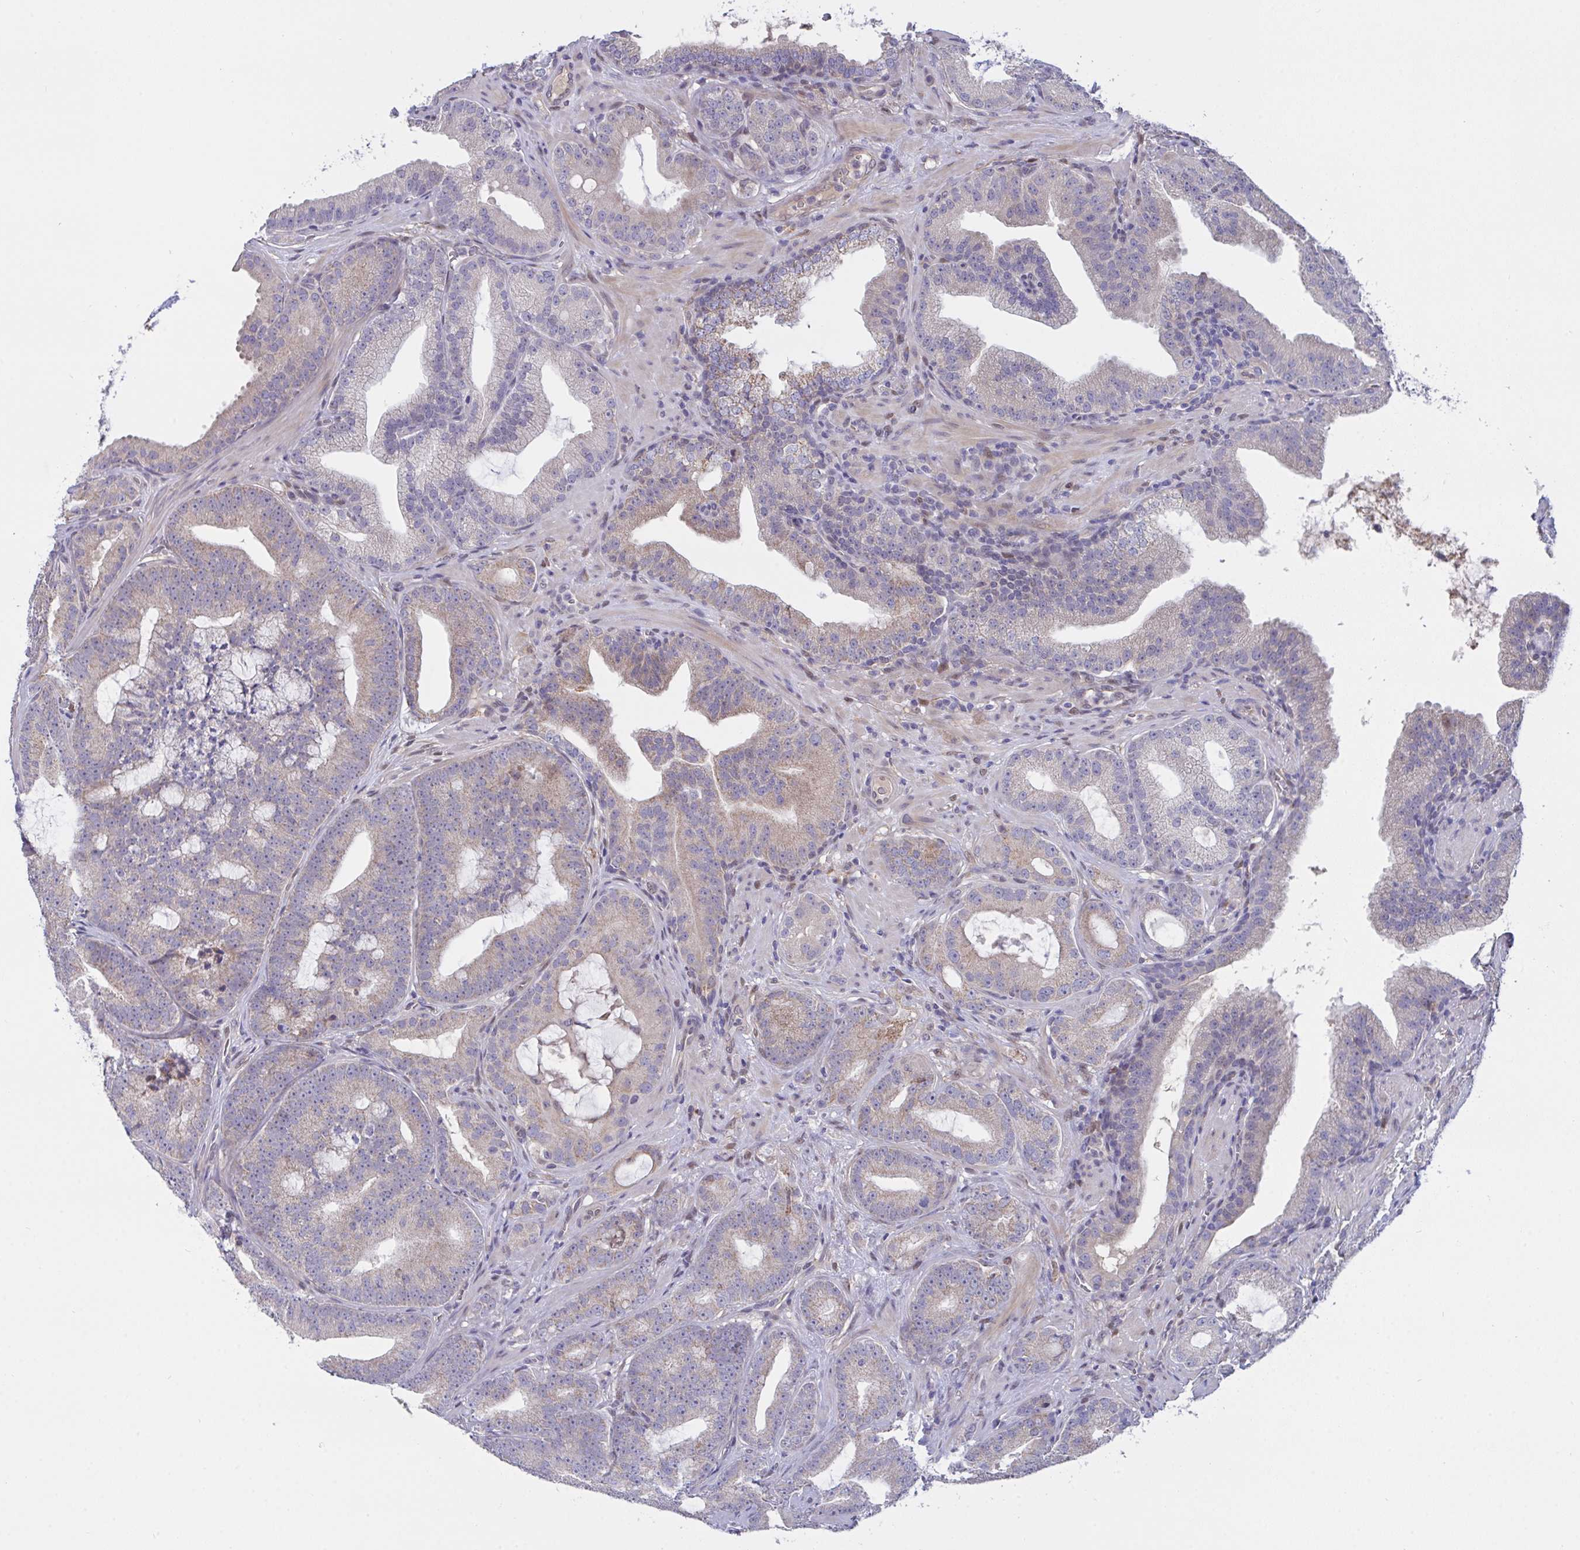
{"staining": {"intensity": "weak", "quantity": ">75%", "location": "cytoplasmic/membranous"}, "tissue": "prostate cancer", "cell_type": "Tumor cells", "image_type": "cancer", "snomed": [{"axis": "morphology", "description": "Adenocarcinoma, High grade"}, {"axis": "topography", "description": "Prostate"}], "caption": "Weak cytoplasmic/membranous positivity is appreciated in about >75% of tumor cells in high-grade adenocarcinoma (prostate).", "gene": "L3HYPDH", "patient": {"sex": "male", "age": 65}}